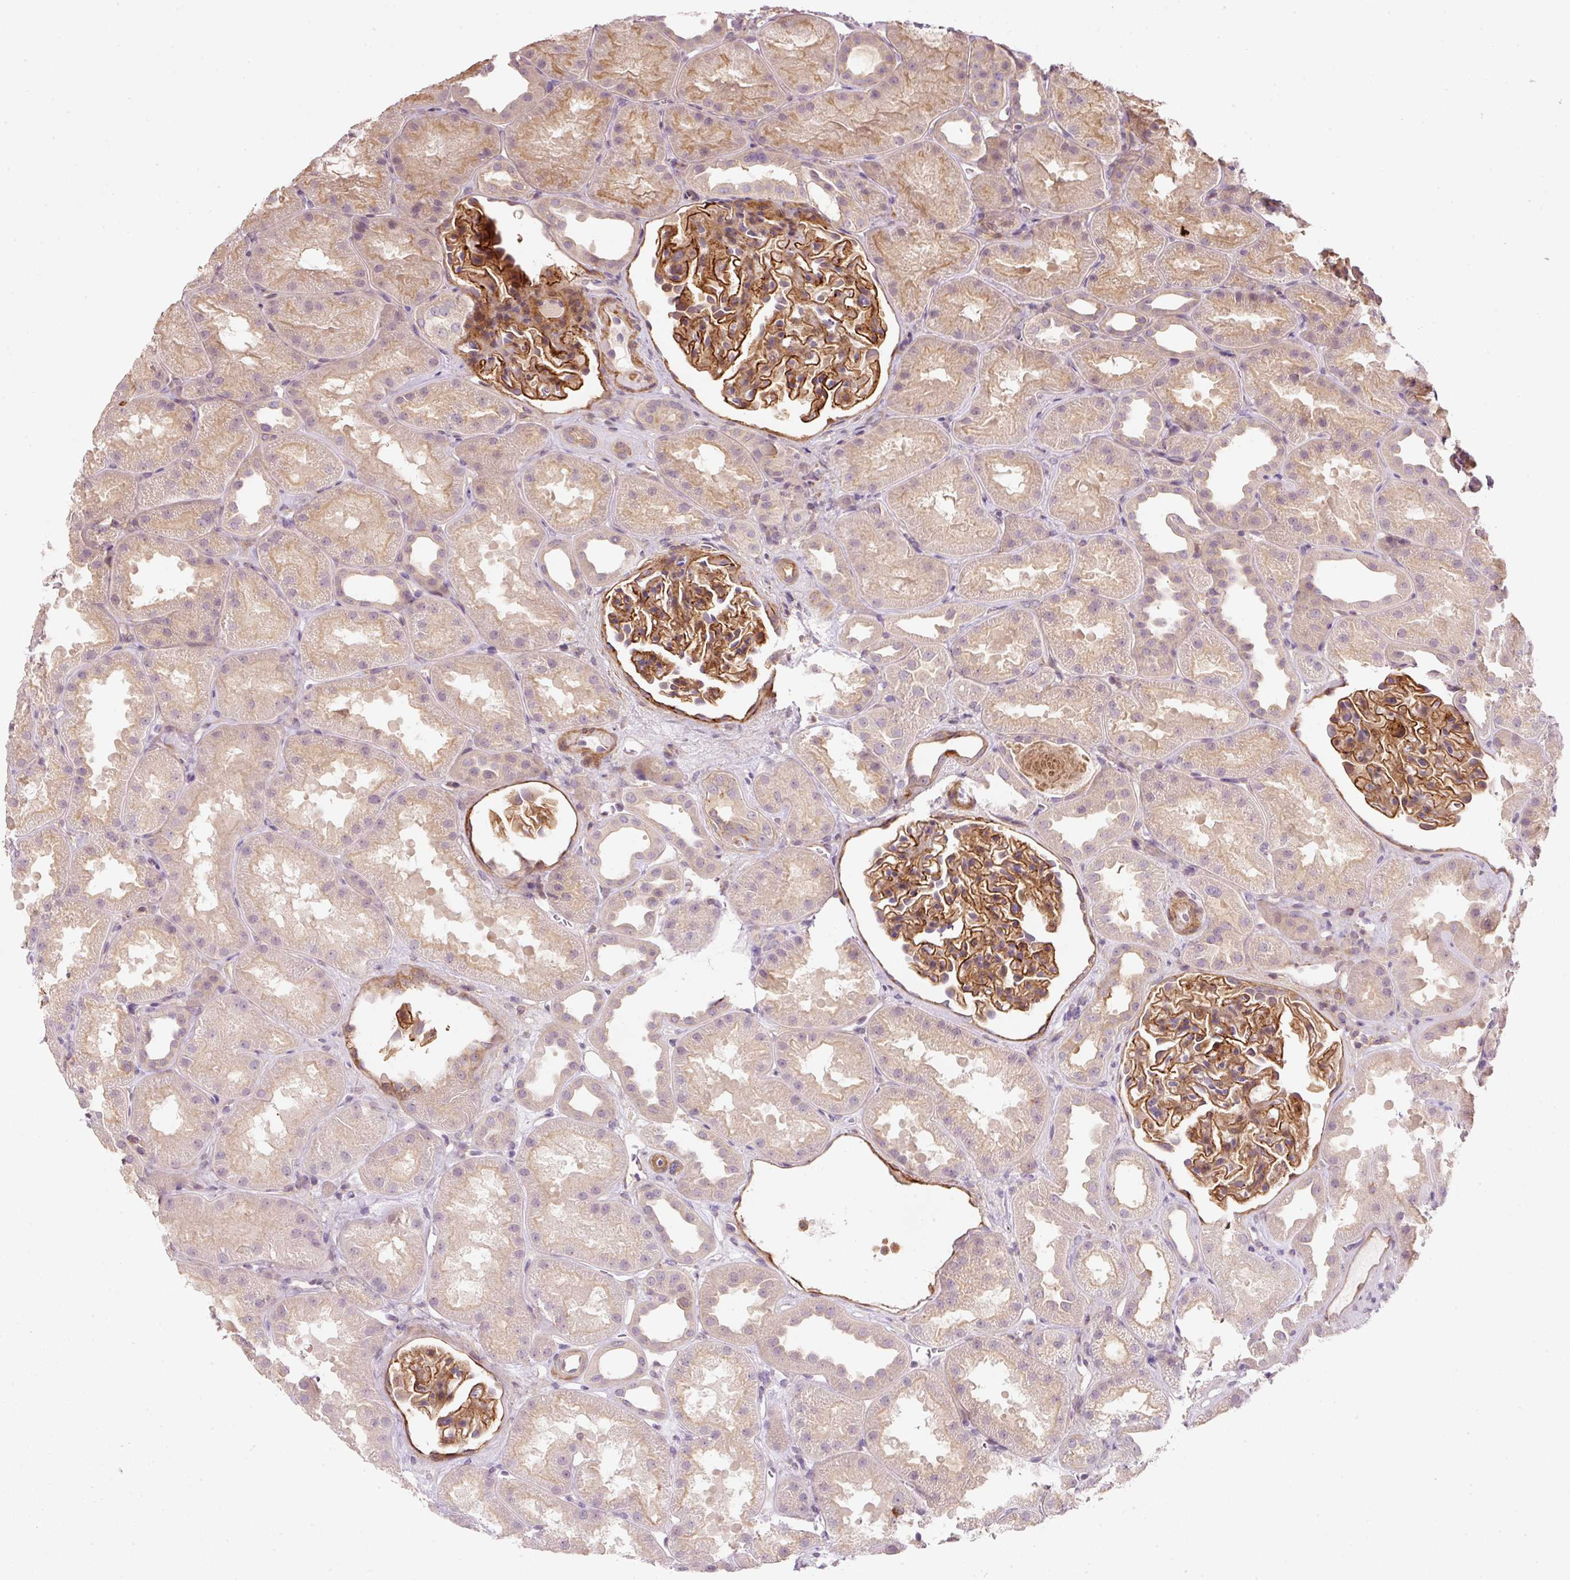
{"staining": {"intensity": "strong", "quantity": ">75%", "location": "cytoplasmic/membranous"}, "tissue": "kidney", "cell_type": "Cells in glomeruli", "image_type": "normal", "snomed": [{"axis": "morphology", "description": "Normal tissue, NOS"}, {"axis": "topography", "description": "Kidney"}], "caption": "Human kidney stained with a brown dye displays strong cytoplasmic/membranous positive positivity in approximately >75% of cells in glomeruli.", "gene": "TIRAP", "patient": {"sex": "male", "age": 61}}